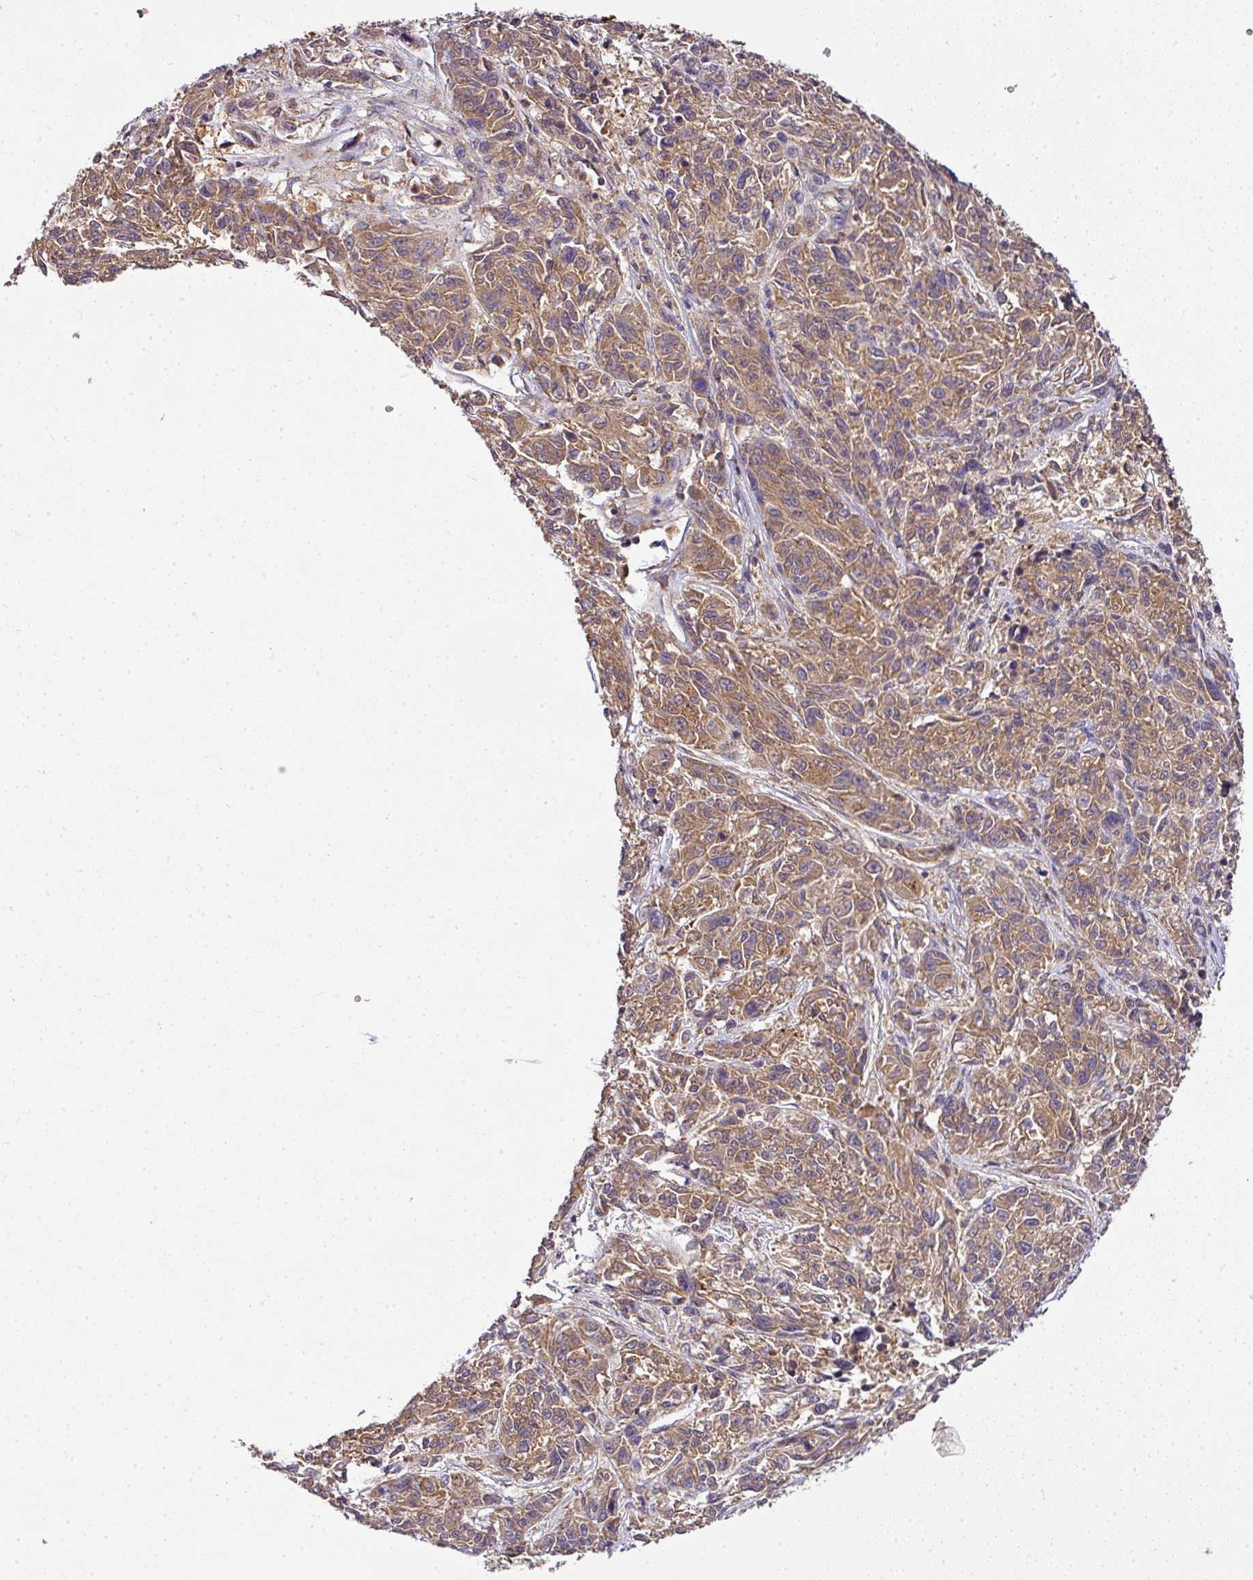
{"staining": {"intensity": "moderate", "quantity": ">75%", "location": "cytoplasmic/membranous"}, "tissue": "melanoma", "cell_type": "Tumor cells", "image_type": "cancer", "snomed": [{"axis": "morphology", "description": "Malignant melanoma, NOS"}, {"axis": "topography", "description": "Skin"}], "caption": "Melanoma stained with immunohistochemistry (IHC) demonstrates moderate cytoplasmic/membranous expression in approximately >75% of tumor cells. (Stains: DAB in brown, nuclei in blue, Microscopy: brightfield microscopy at high magnification).", "gene": "CAB39L", "patient": {"sex": "male", "age": 53}}